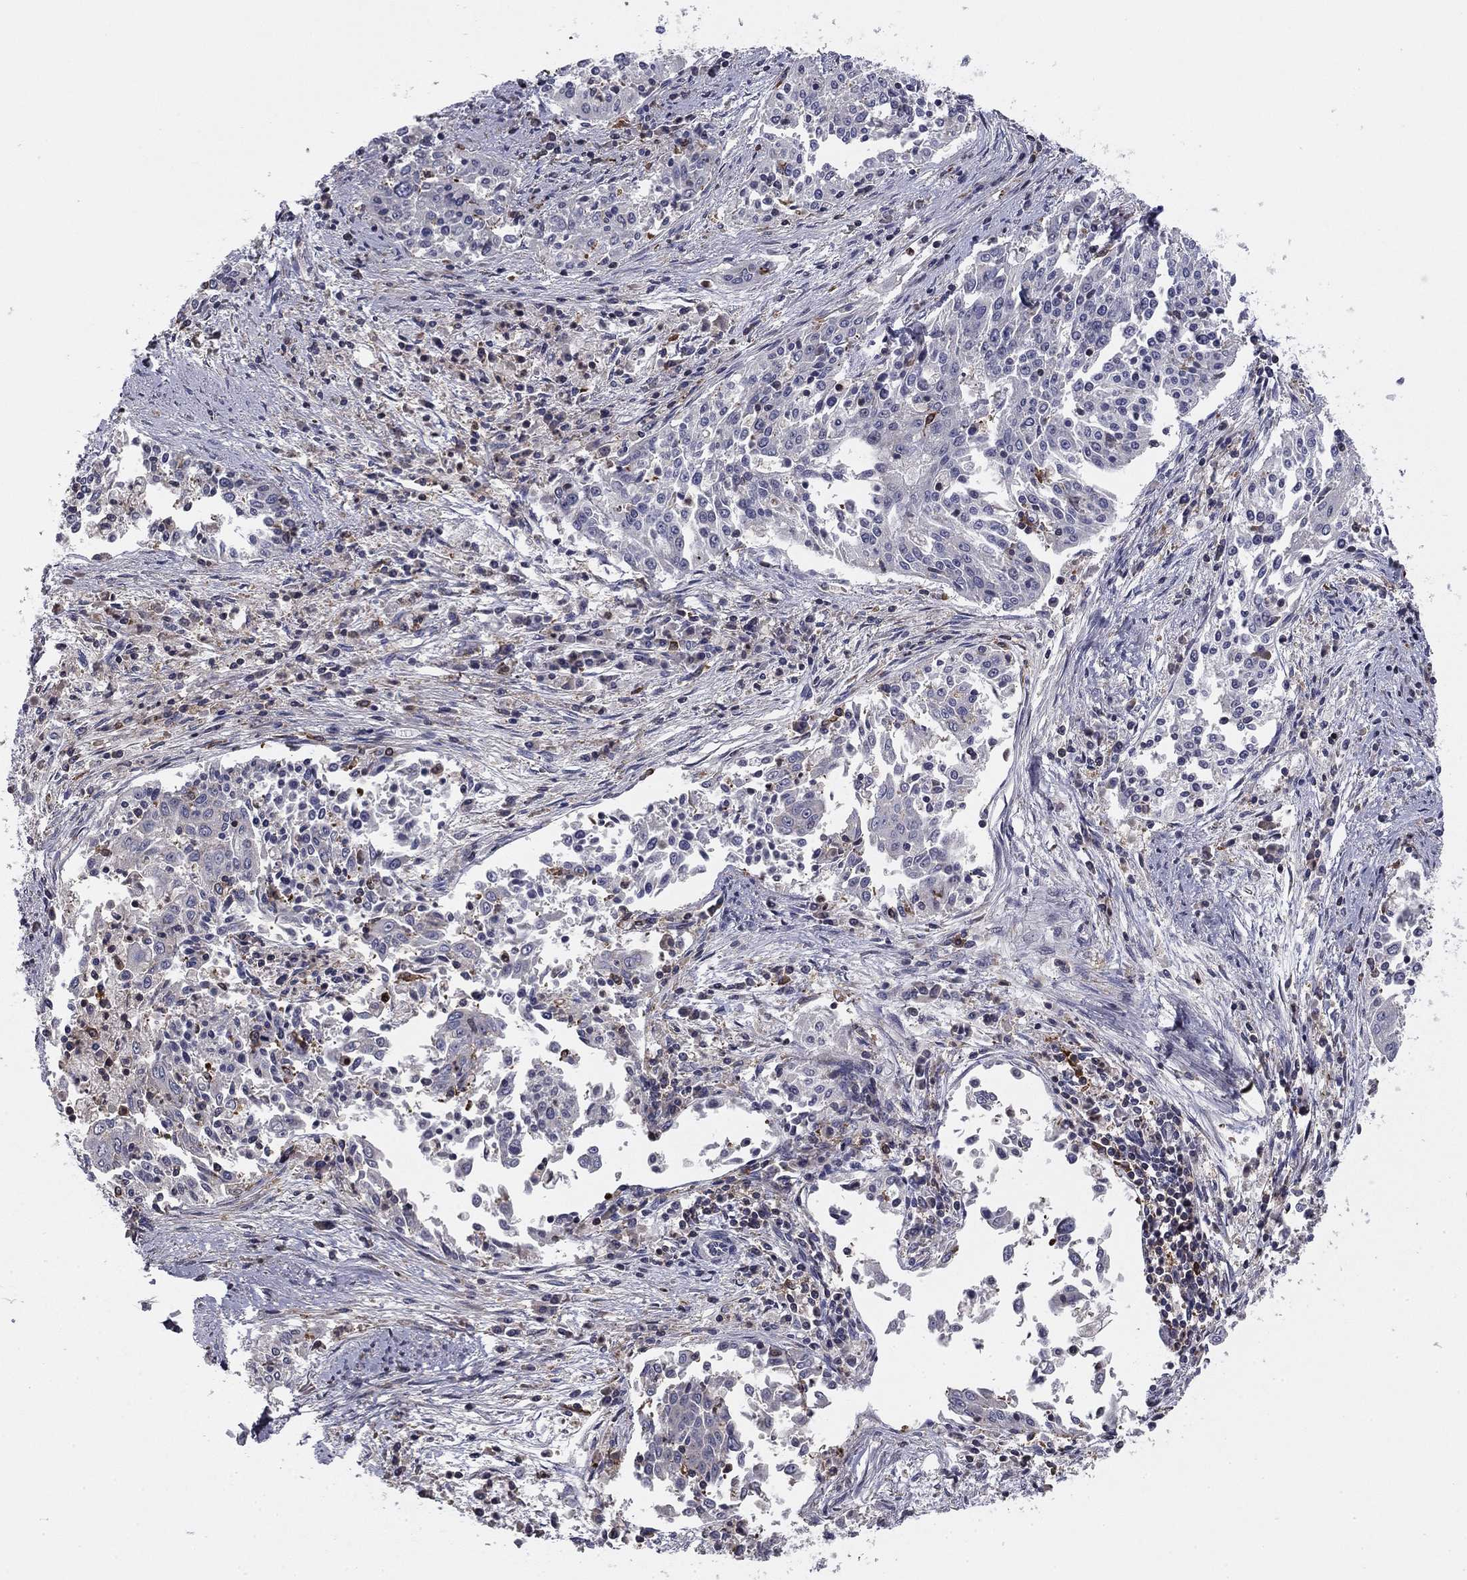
{"staining": {"intensity": "negative", "quantity": "none", "location": "none"}, "tissue": "cervical cancer", "cell_type": "Tumor cells", "image_type": "cancer", "snomed": [{"axis": "morphology", "description": "Squamous cell carcinoma, NOS"}, {"axis": "topography", "description": "Cervix"}], "caption": "Immunohistochemistry (IHC) micrograph of neoplastic tissue: cervical cancer stained with DAB shows no significant protein positivity in tumor cells.", "gene": "PLCB2", "patient": {"sex": "female", "age": 41}}